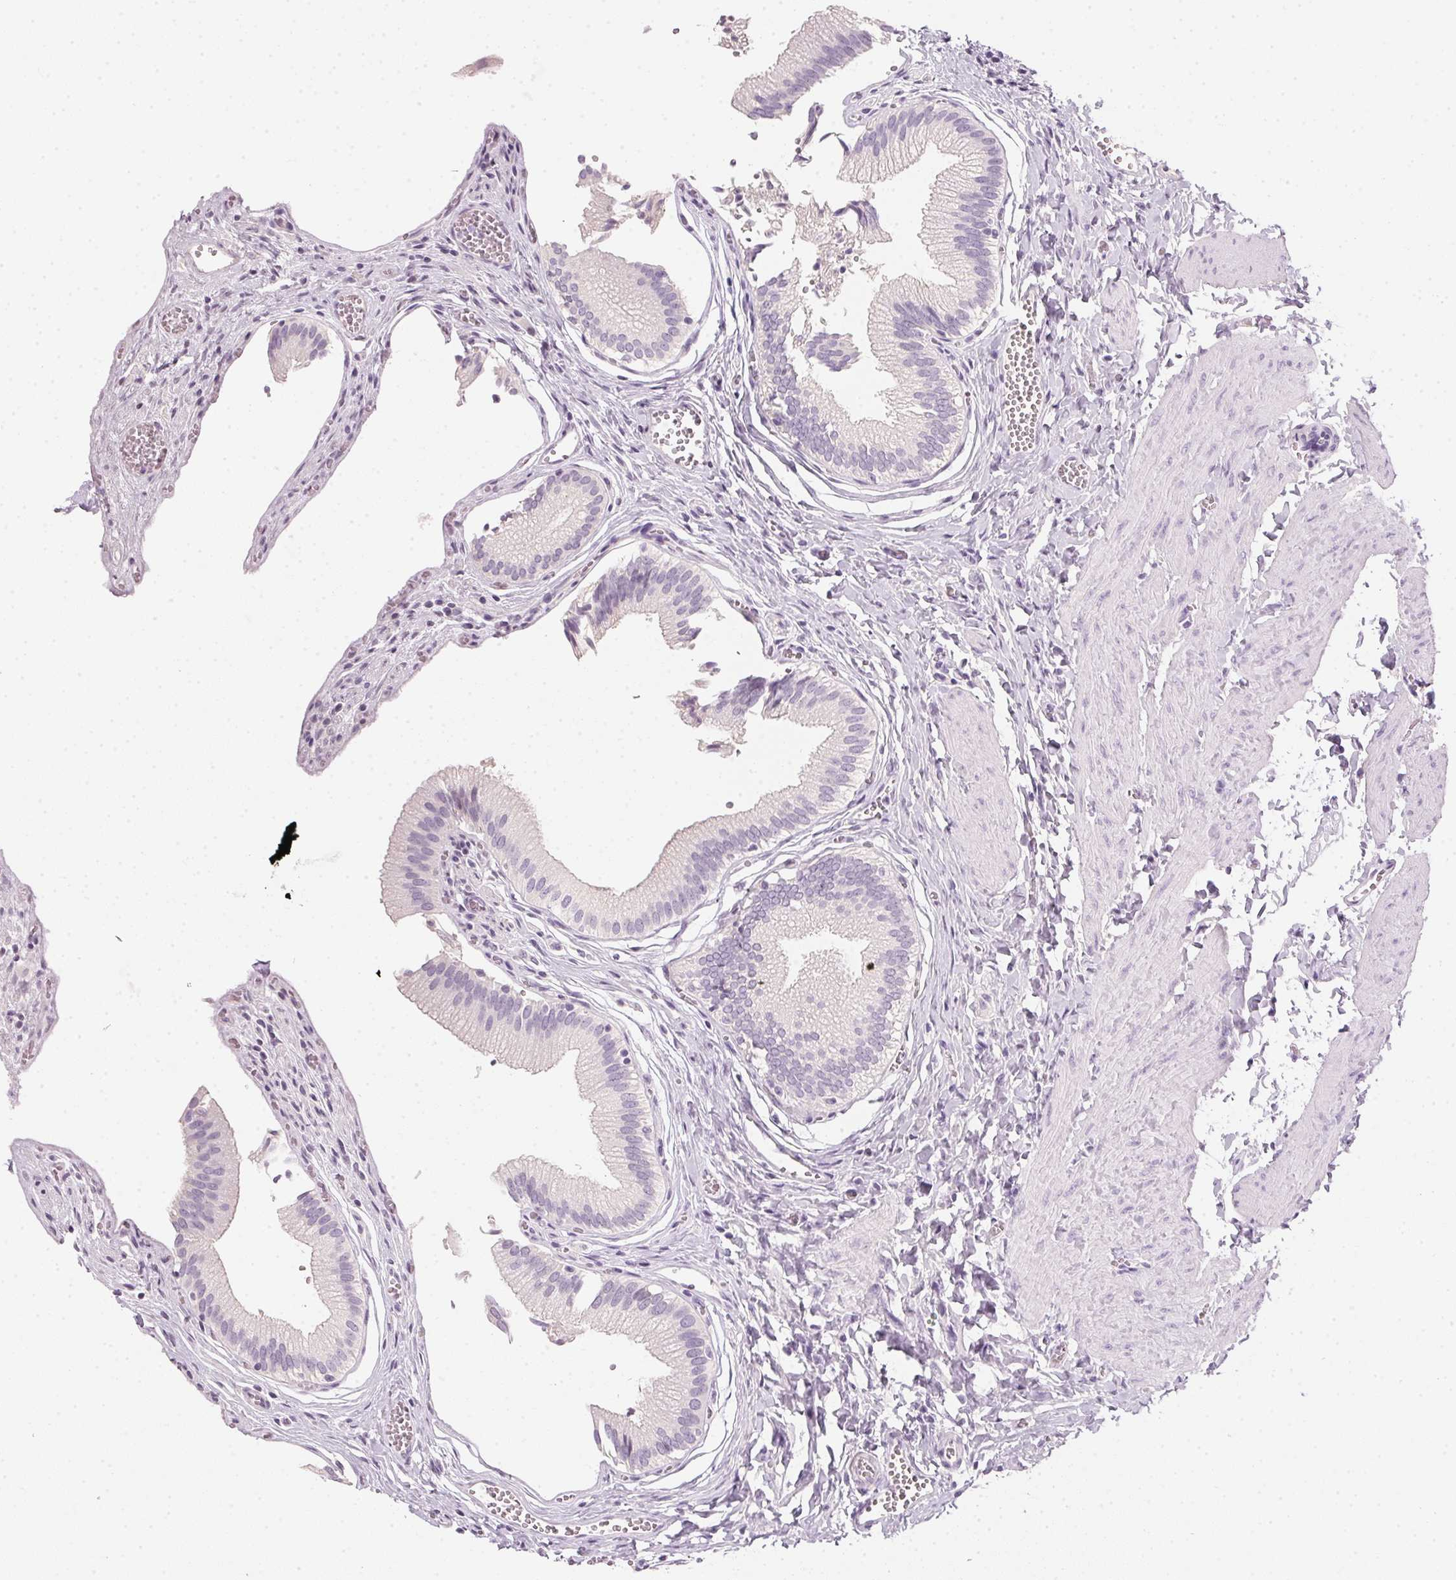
{"staining": {"intensity": "negative", "quantity": "none", "location": "none"}, "tissue": "gallbladder", "cell_type": "Glandular cells", "image_type": "normal", "snomed": [{"axis": "morphology", "description": "Normal tissue, NOS"}, {"axis": "topography", "description": "Gallbladder"}, {"axis": "topography", "description": "Peripheral nerve tissue"}], "caption": "IHC image of benign gallbladder: gallbladder stained with DAB demonstrates no significant protein staining in glandular cells. (Immunohistochemistry (ihc), brightfield microscopy, high magnification).", "gene": "TMEM72", "patient": {"sex": "male", "age": 17}}